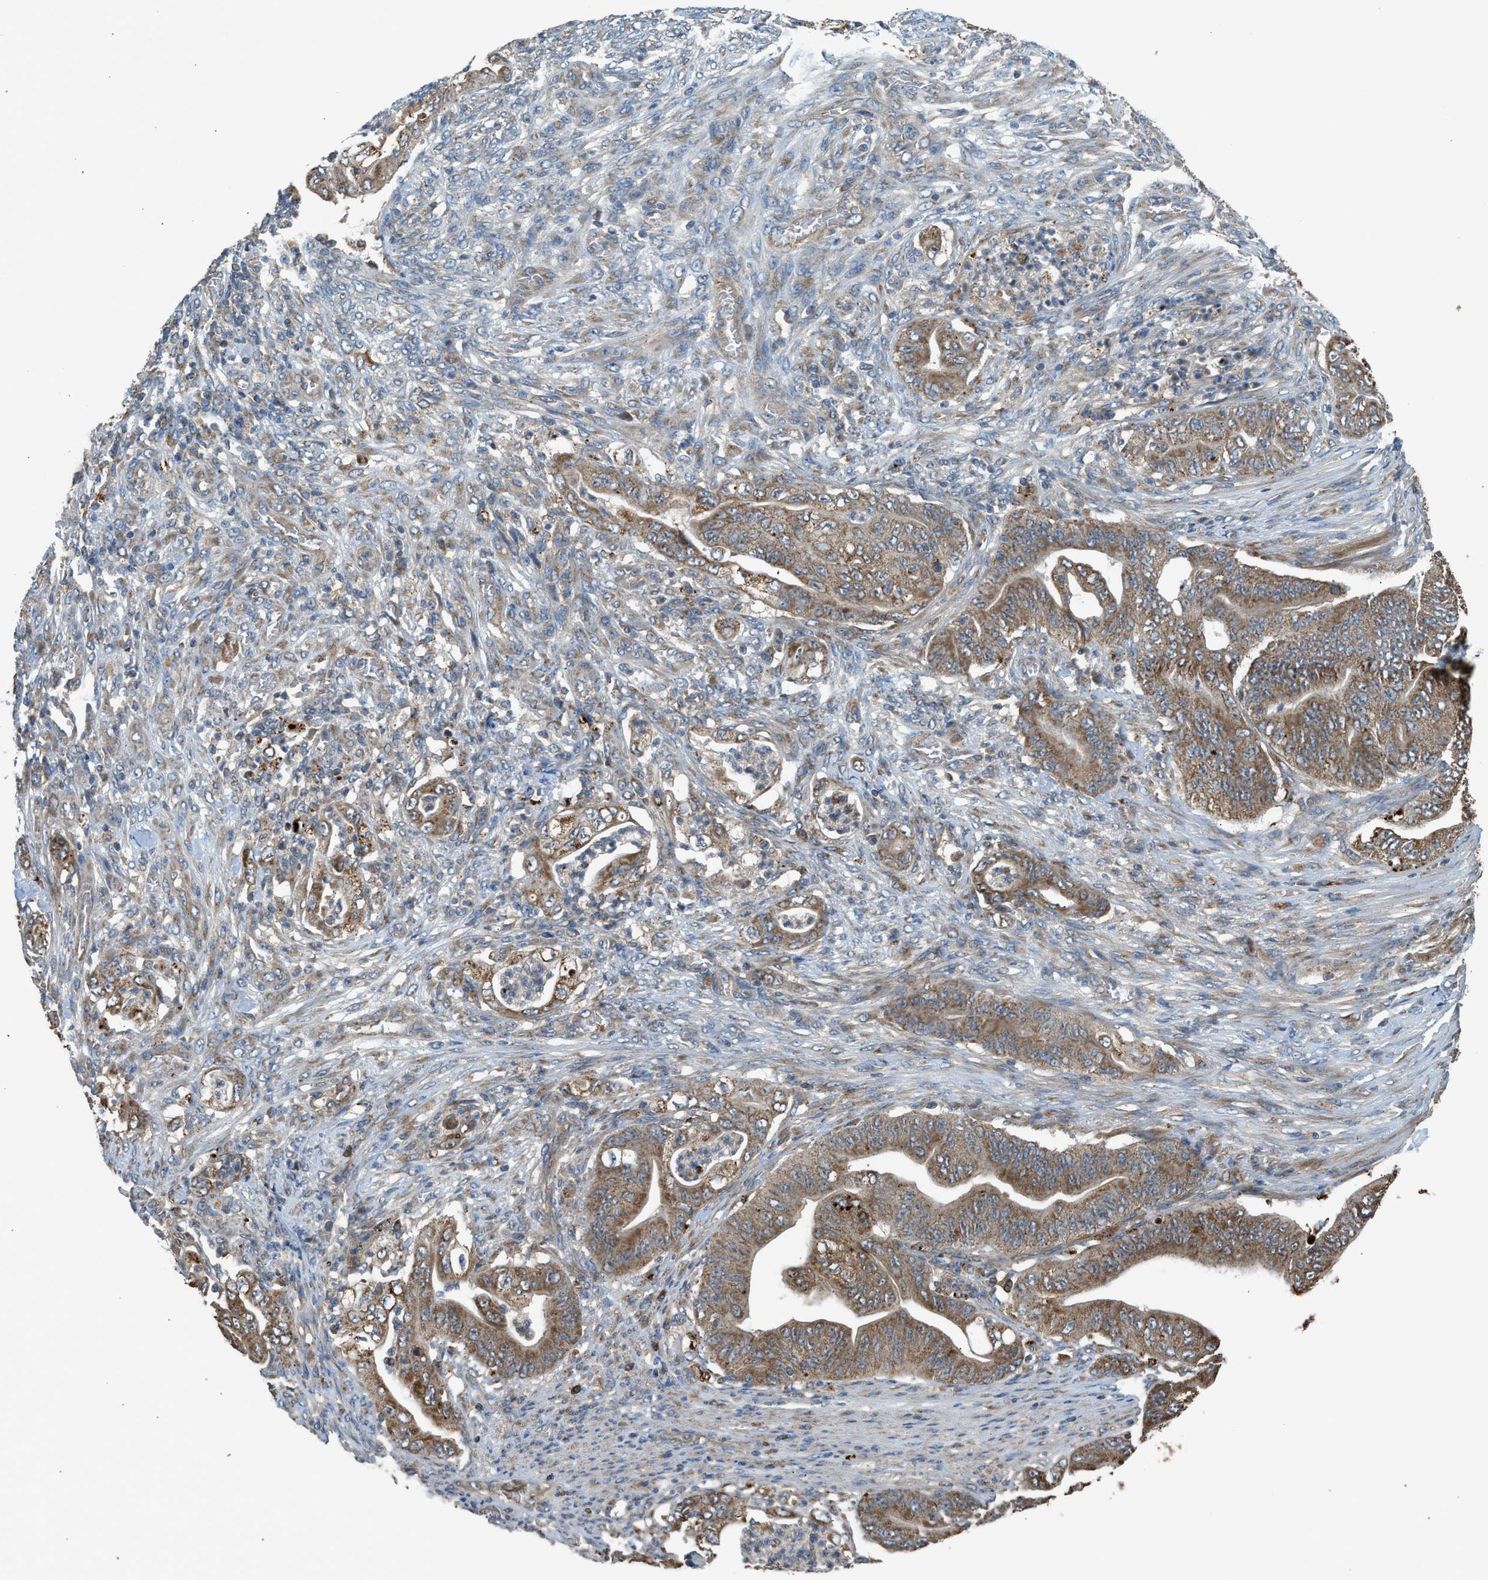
{"staining": {"intensity": "moderate", "quantity": ">75%", "location": "cytoplasmic/membranous"}, "tissue": "stomach cancer", "cell_type": "Tumor cells", "image_type": "cancer", "snomed": [{"axis": "morphology", "description": "Adenocarcinoma, NOS"}, {"axis": "topography", "description": "Stomach"}], "caption": "Protein expression by immunohistochemistry (IHC) displays moderate cytoplasmic/membranous positivity in about >75% of tumor cells in adenocarcinoma (stomach). (Brightfield microscopy of DAB IHC at high magnification).", "gene": "STARD3", "patient": {"sex": "female", "age": 73}}